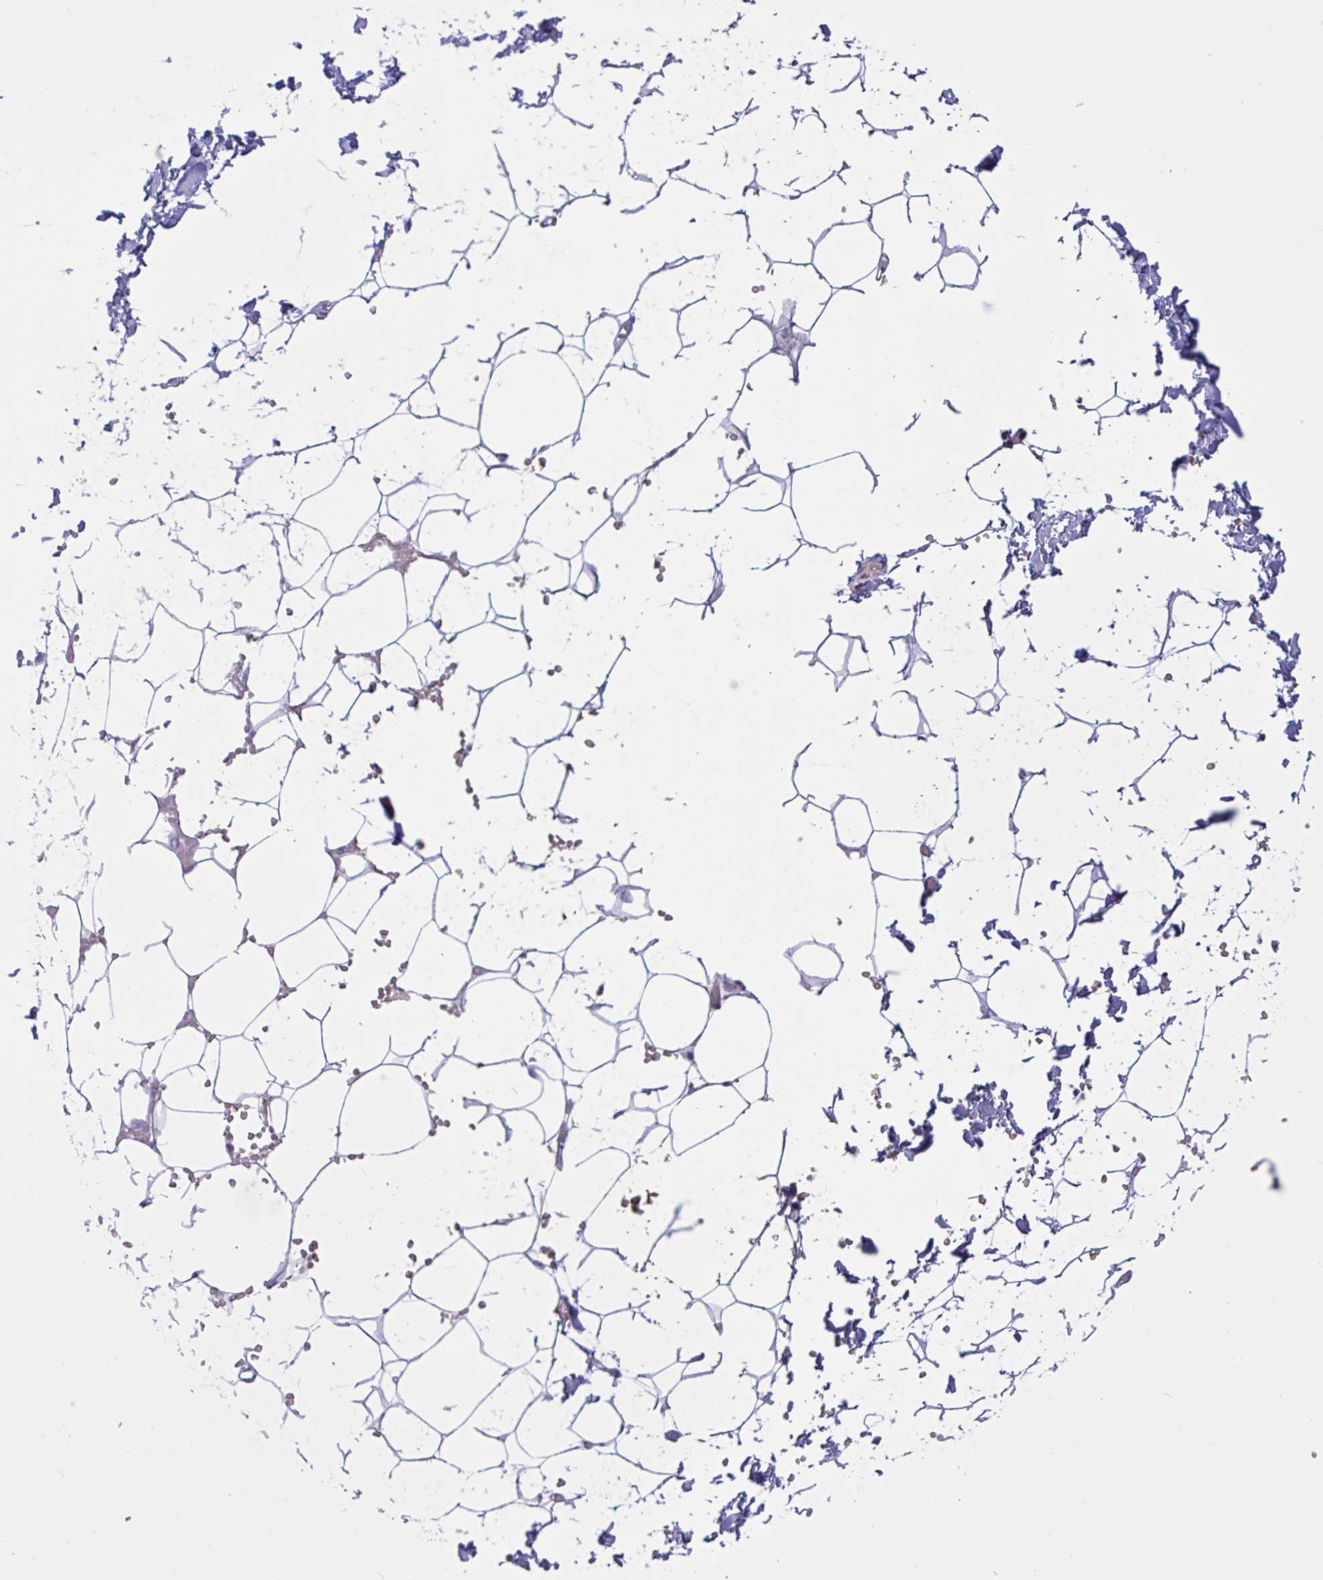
{"staining": {"intensity": "negative", "quantity": "none", "location": "none"}, "tissue": "adipose tissue", "cell_type": "Adipocytes", "image_type": "normal", "snomed": [{"axis": "morphology", "description": "Normal tissue, NOS"}, {"axis": "topography", "description": "Skin"}, {"axis": "topography", "description": "Peripheral nerve tissue"}], "caption": "An immunohistochemistry (IHC) micrograph of unremarkable adipose tissue is shown. There is no staining in adipocytes of adipose tissue. (IHC, brightfield microscopy, high magnification).", "gene": "SLC2A1", "patient": {"sex": "female", "age": 56}}